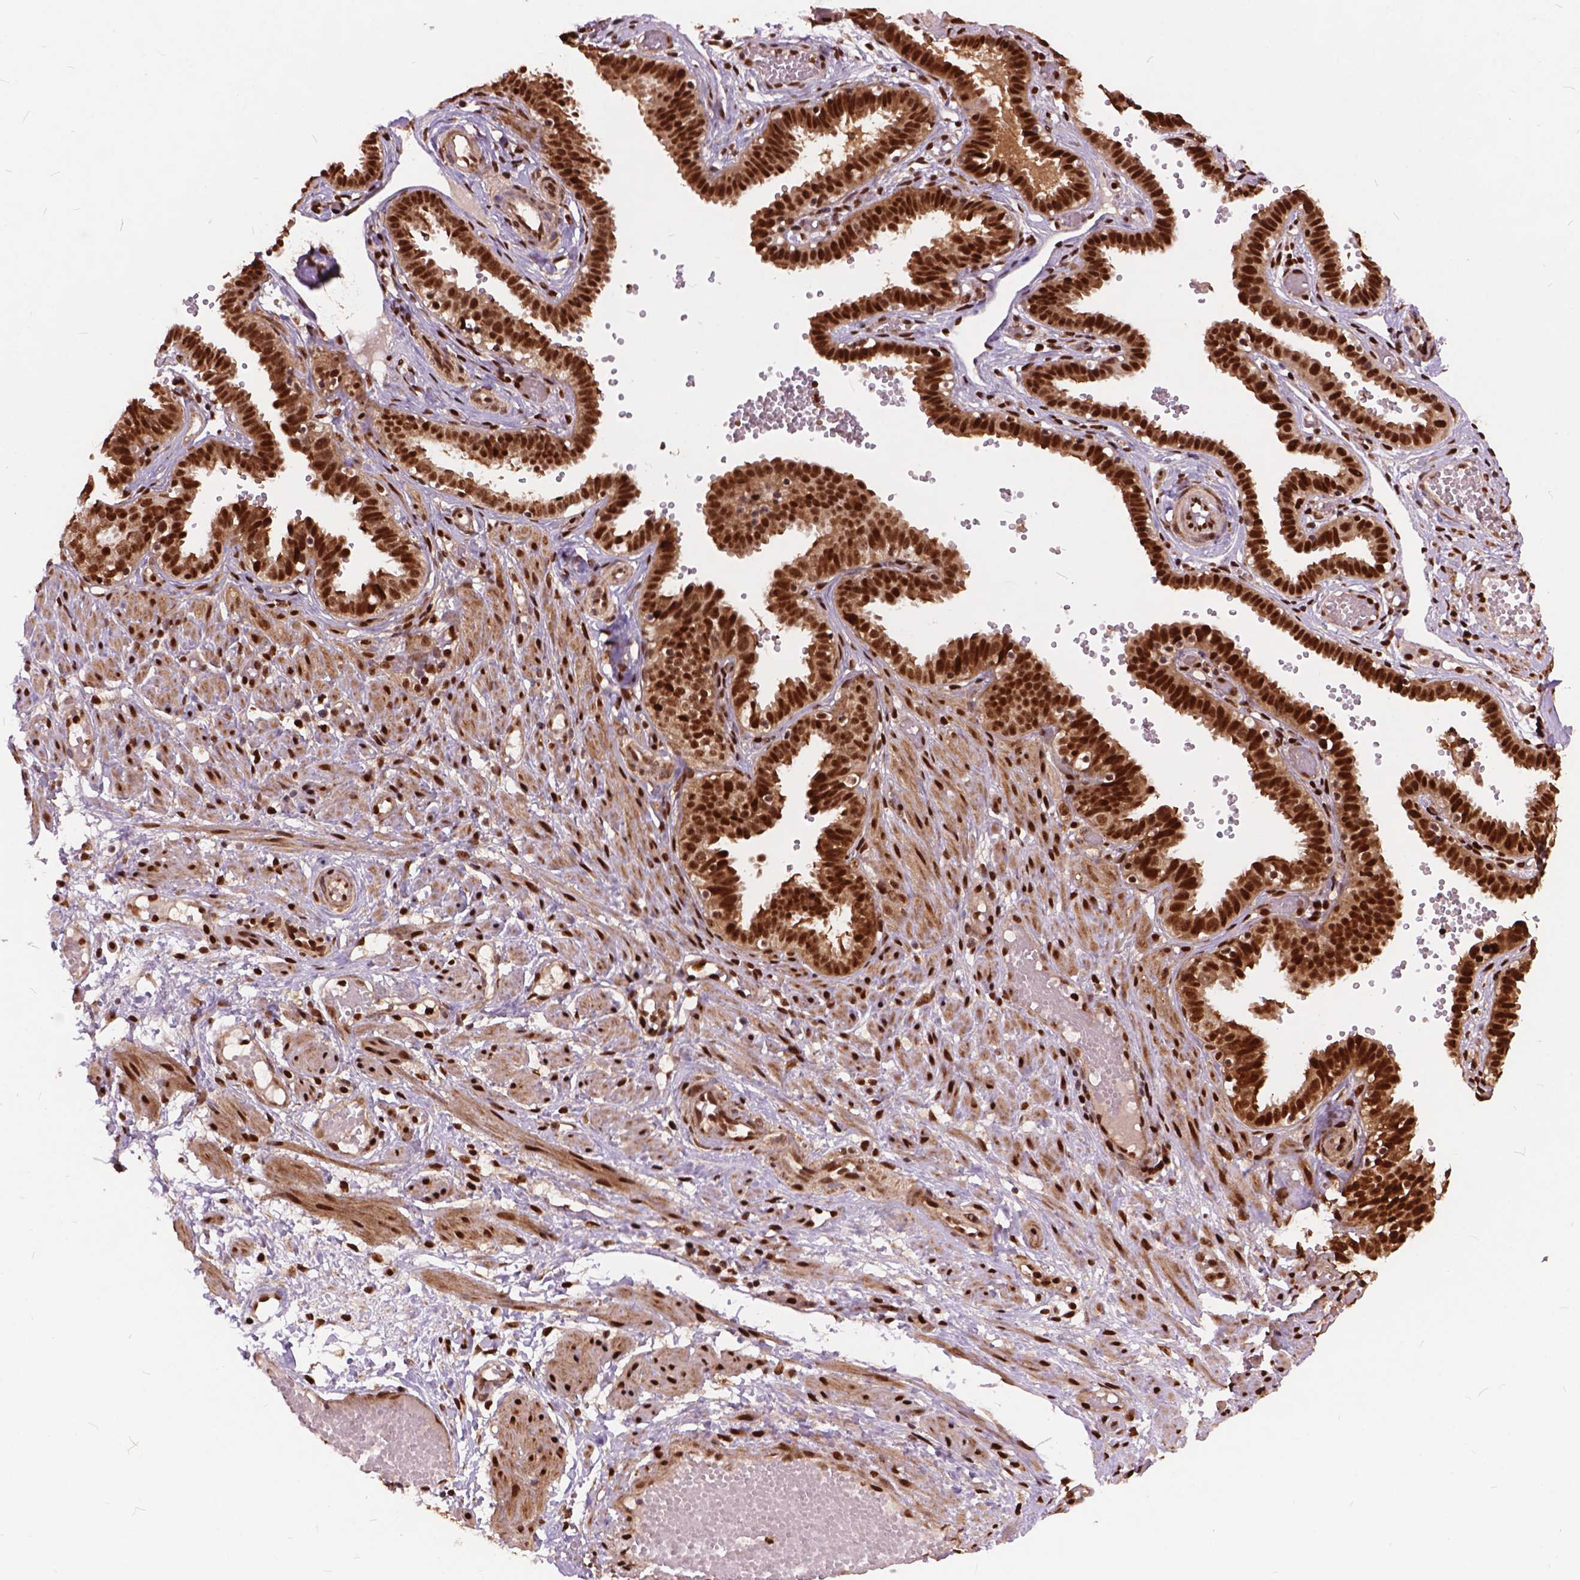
{"staining": {"intensity": "strong", "quantity": ">75%", "location": "nuclear"}, "tissue": "fallopian tube", "cell_type": "Glandular cells", "image_type": "normal", "snomed": [{"axis": "morphology", "description": "Normal tissue, NOS"}, {"axis": "topography", "description": "Fallopian tube"}], "caption": "Protein staining of unremarkable fallopian tube reveals strong nuclear staining in approximately >75% of glandular cells.", "gene": "ANP32A", "patient": {"sex": "female", "age": 37}}